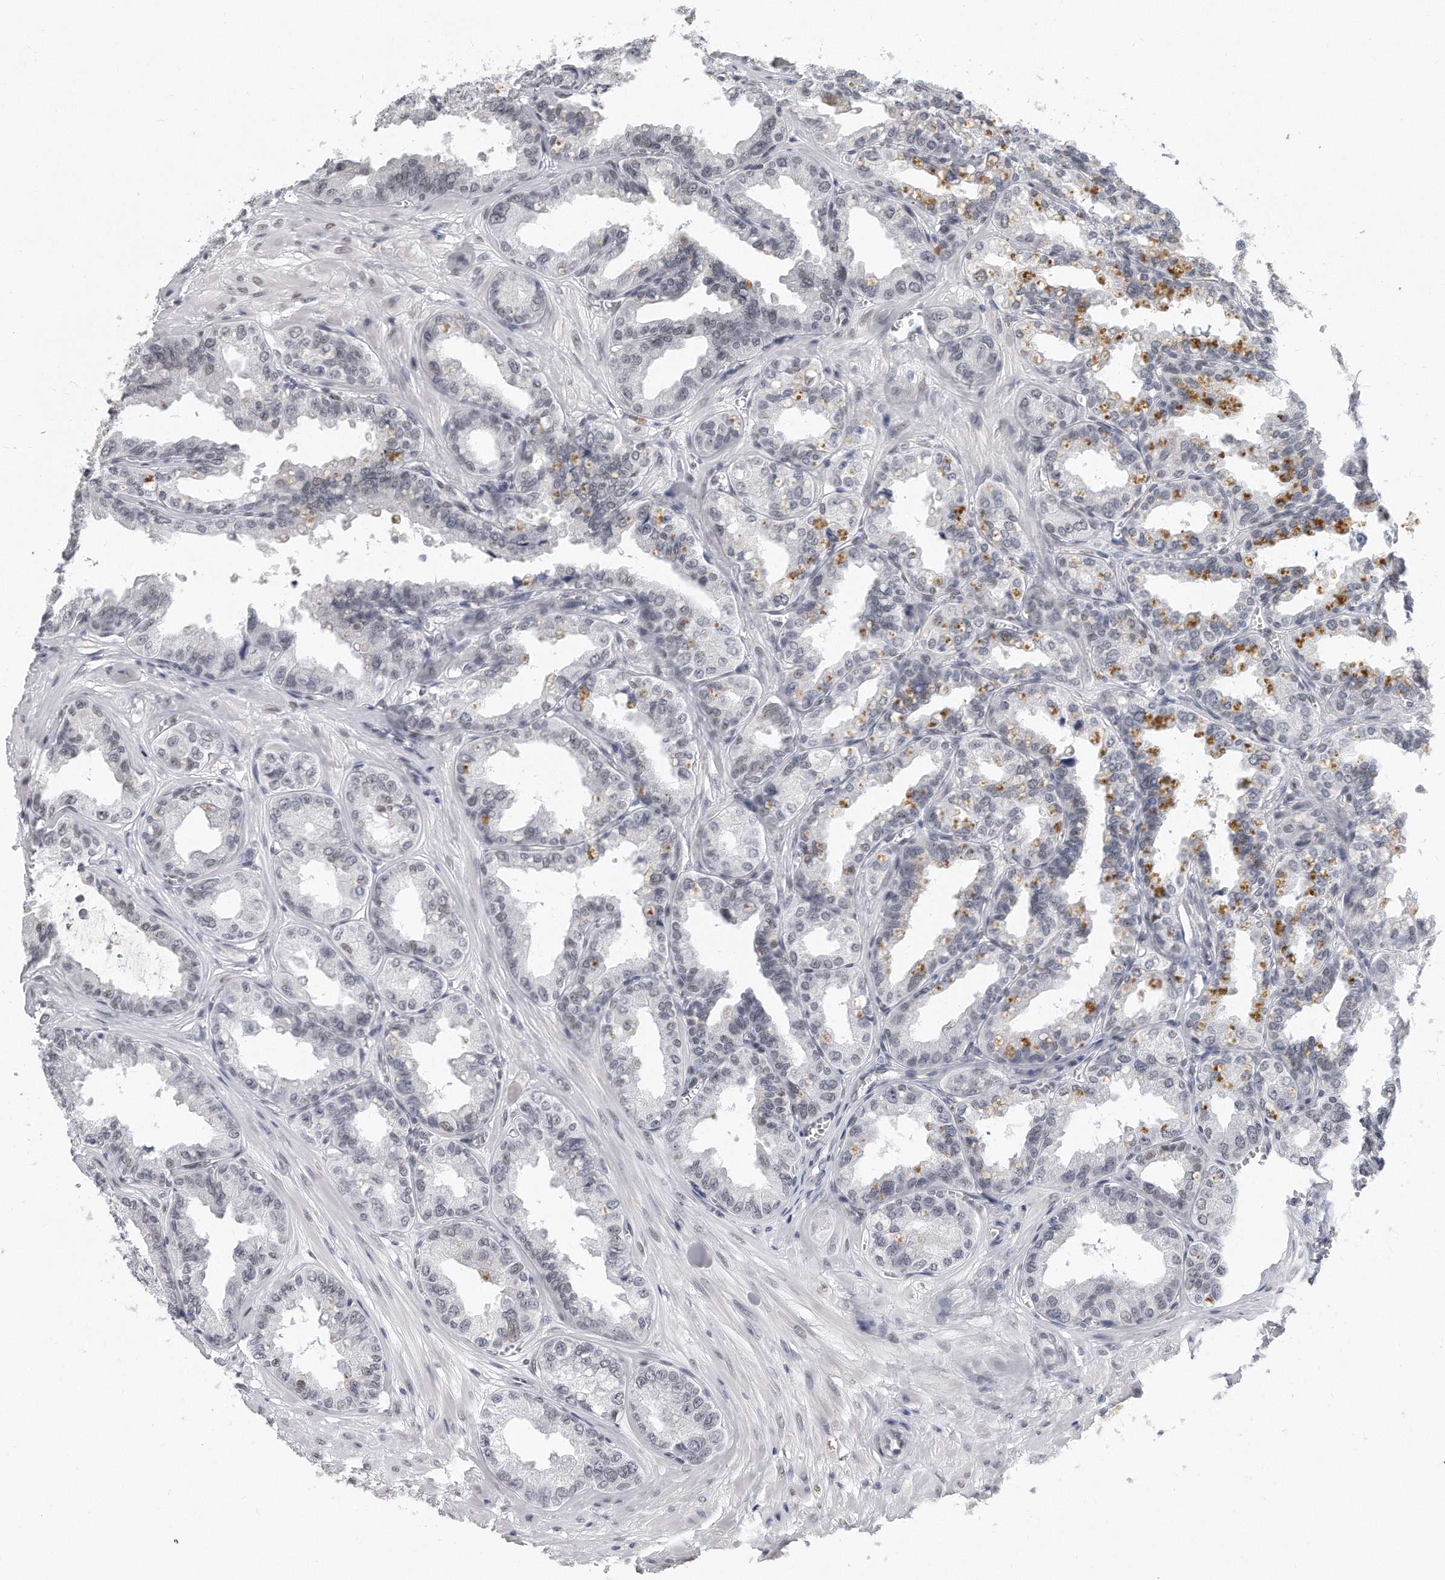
{"staining": {"intensity": "negative", "quantity": "none", "location": "none"}, "tissue": "seminal vesicle", "cell_type": "Glandular cells", "image_type": "normal", "snomed": [{"axis": "morphology", "description": "Normal tissue, NOS"}, {"axis": "topography", "description": "Prostate"}, {"axis": "topography", "description": "Seminal veicle"}], "caption": "The micrograph displays no significant expression in glandular cells of seminal vesicle. (DAB IHC with hematoxylin counter stain).", "gene": "CTBP2", "patient": {"sex": "male", "age": 51}}